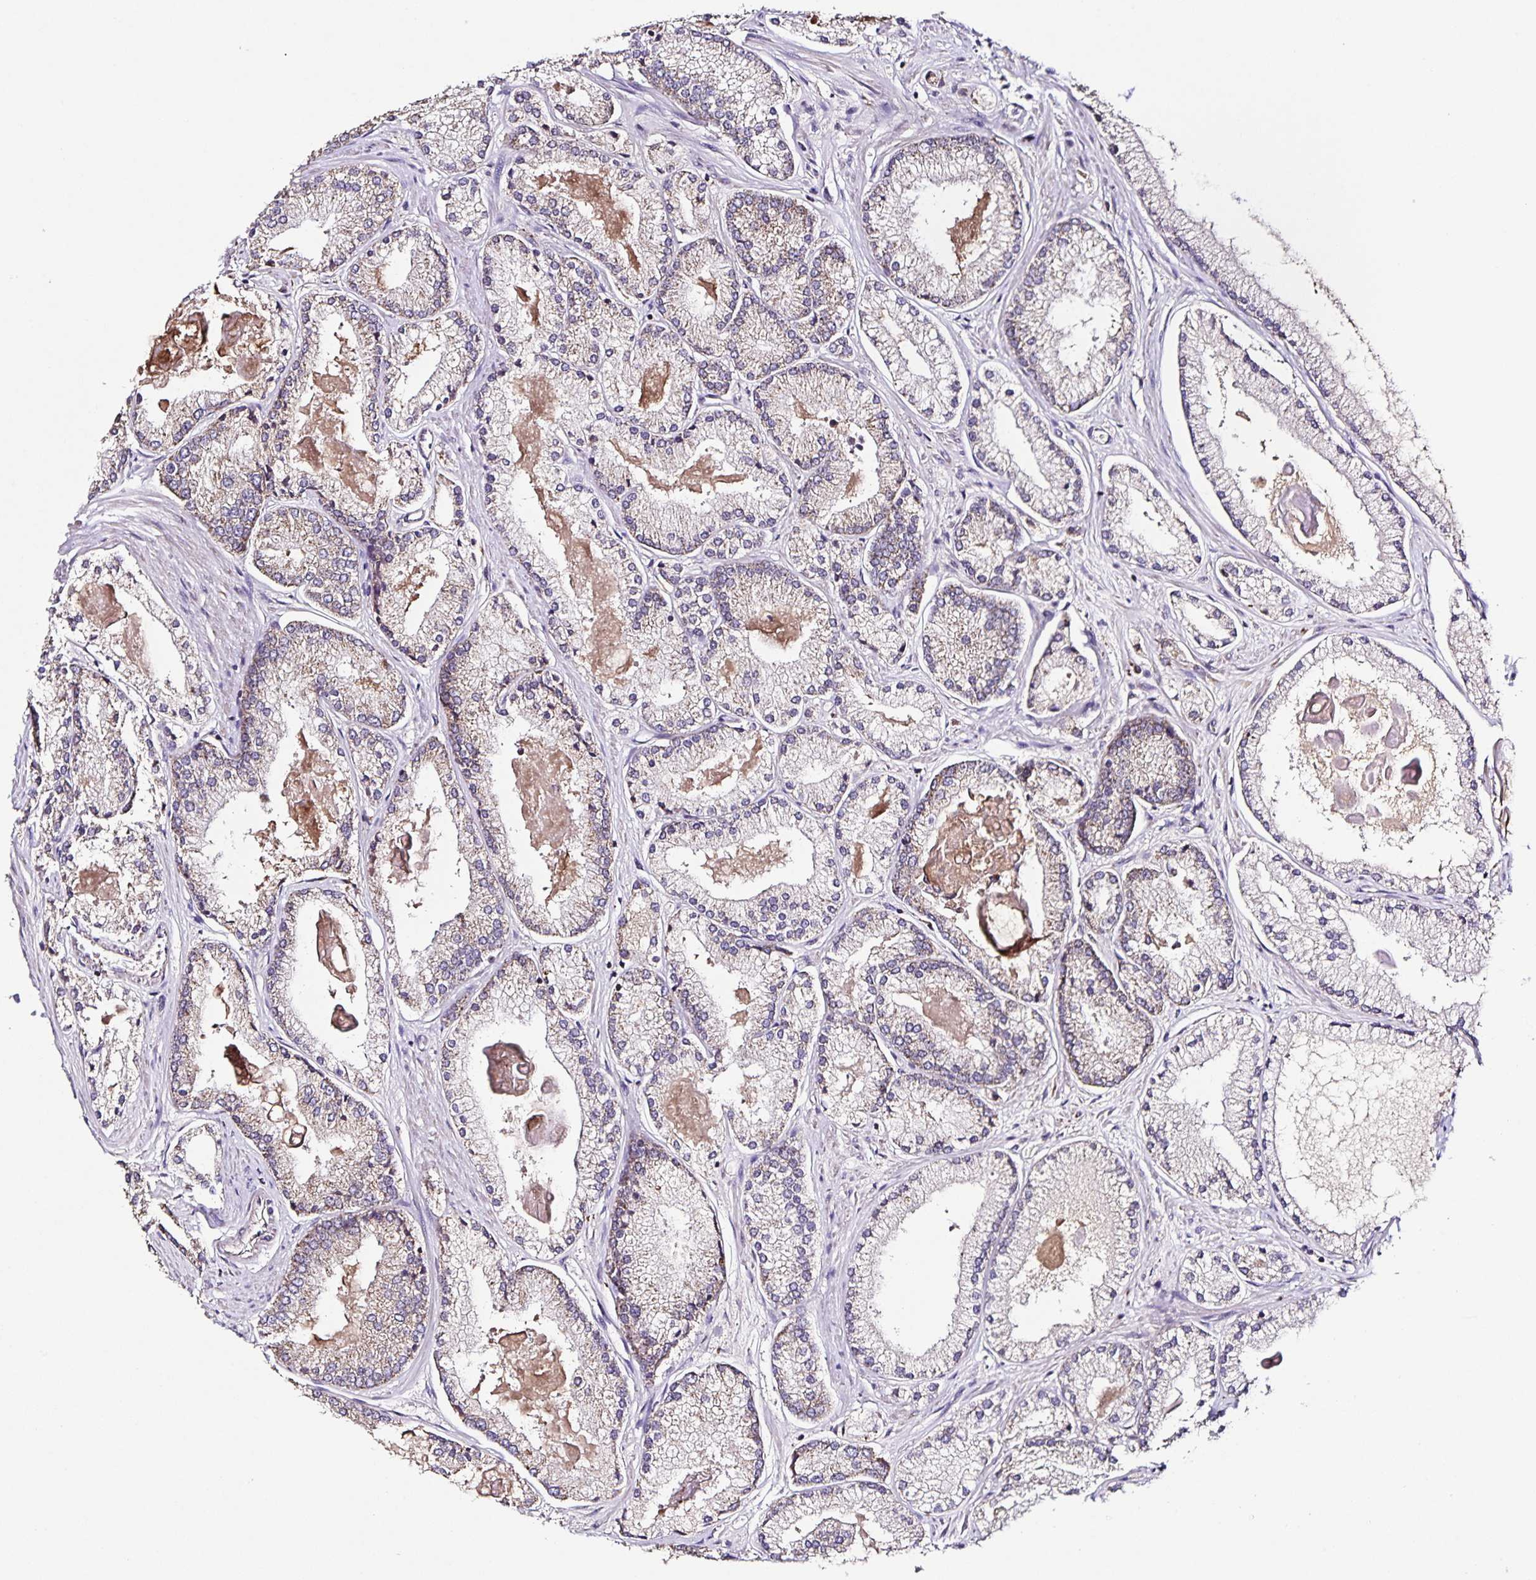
{"staining": {"intensity": "moderate", "quantity": "25%-75%", "location": "cytoplasmic/membranous"}, "tissue": "prostate cancer", "cell_type": "Tumor cells", "image_type": "cancer", "snomed": [{"axis": "morphology", "description": "Adenocarcinoma, High grade"}, {"axis": "topography", "description": "Prostate"}], "caption": "Immunohistochemistry (IHC) (DAB) staining of human prostate adenocarcinoma (high-grade) demonstrates moderate cytoplasmic/membranous protein staining in approximately 25%-75% of tumor cells. The protein is shown in brown color, while the nuclei are stained blue.", "gene": "MAN1A1", "patient": {"sex": "male", "age": 68}}